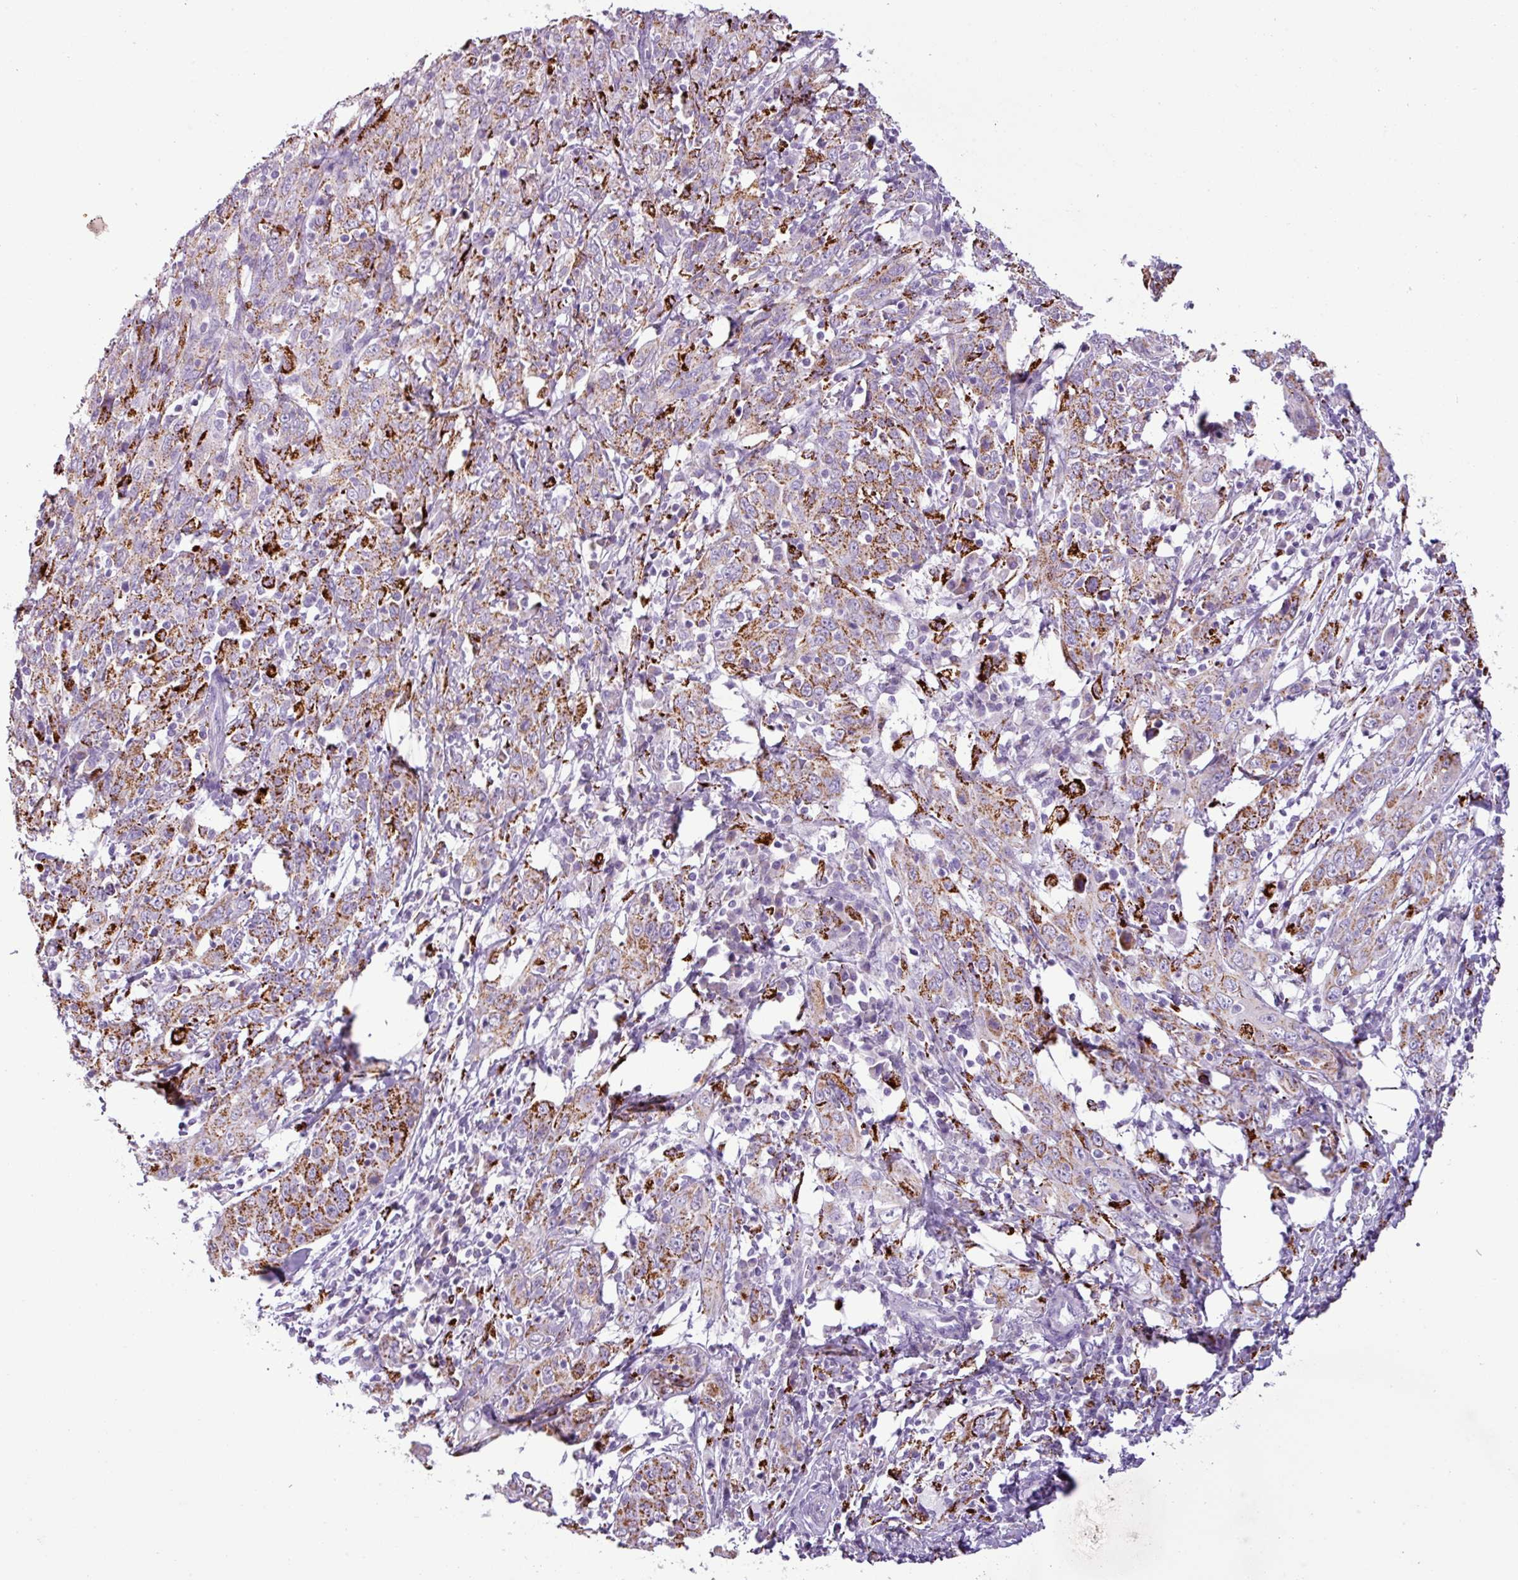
{"staining": {"intensity": "moderate", "quantity": ">75%", "location": "cytoplasmic/membranous"}, "tissue": "cervical cancer", "cell_type": "Tumor cells", "image_type": "cancer", "snomed": [{"axis": "morphology", "description": "Squamous cell carcinoma, NOS"}, {"axis": "topography", "description": "Cervix"}], "caption": "There is medium levels of moderate cytoplasmic/membranous staining in tumor cells of cervical squamous cell carcinoma, as demonstrated by immunohistochemical staining (brown color).", "gene": "ZNF667", "patient": {"sex": "female", "age": 46}}